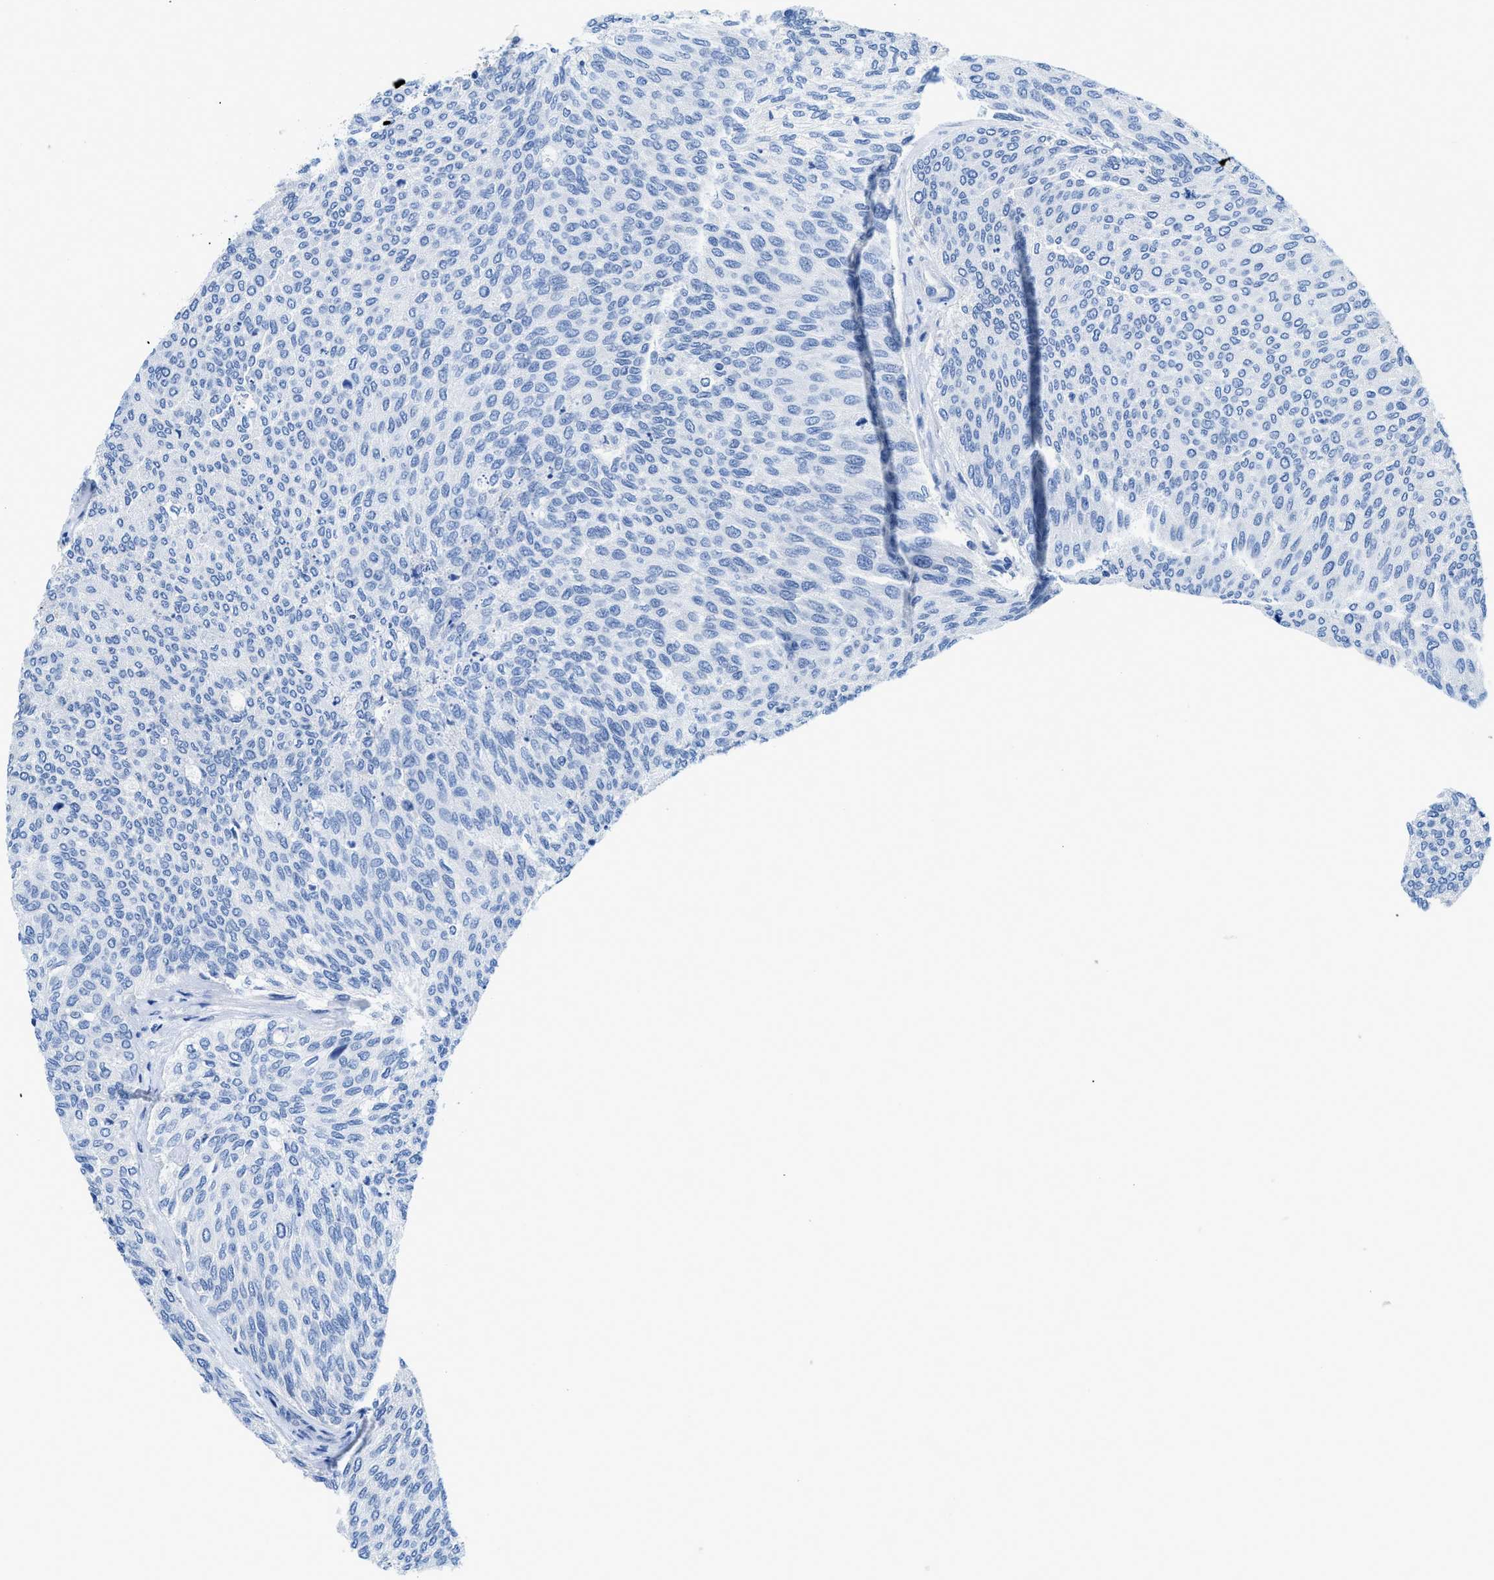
{"staining": {"intensity": "negative", "quantity": "none", "location": "none"}, "tissue": "urothelial cancer", "cell_type": "Tumor cells", "image_type": "cancer", "snomed": [{"axis": "morphology", "description": "Urothelial carcinoma, Low grade"}, {"axis": "topography", "description": "Urinary bladder"}], "caption": "Urothelial cancer stained for a protein using IHC reveals no positivity tumor cells.", "gene": "SLC10A6", "patient": {"sex": "female", "age": 79}}